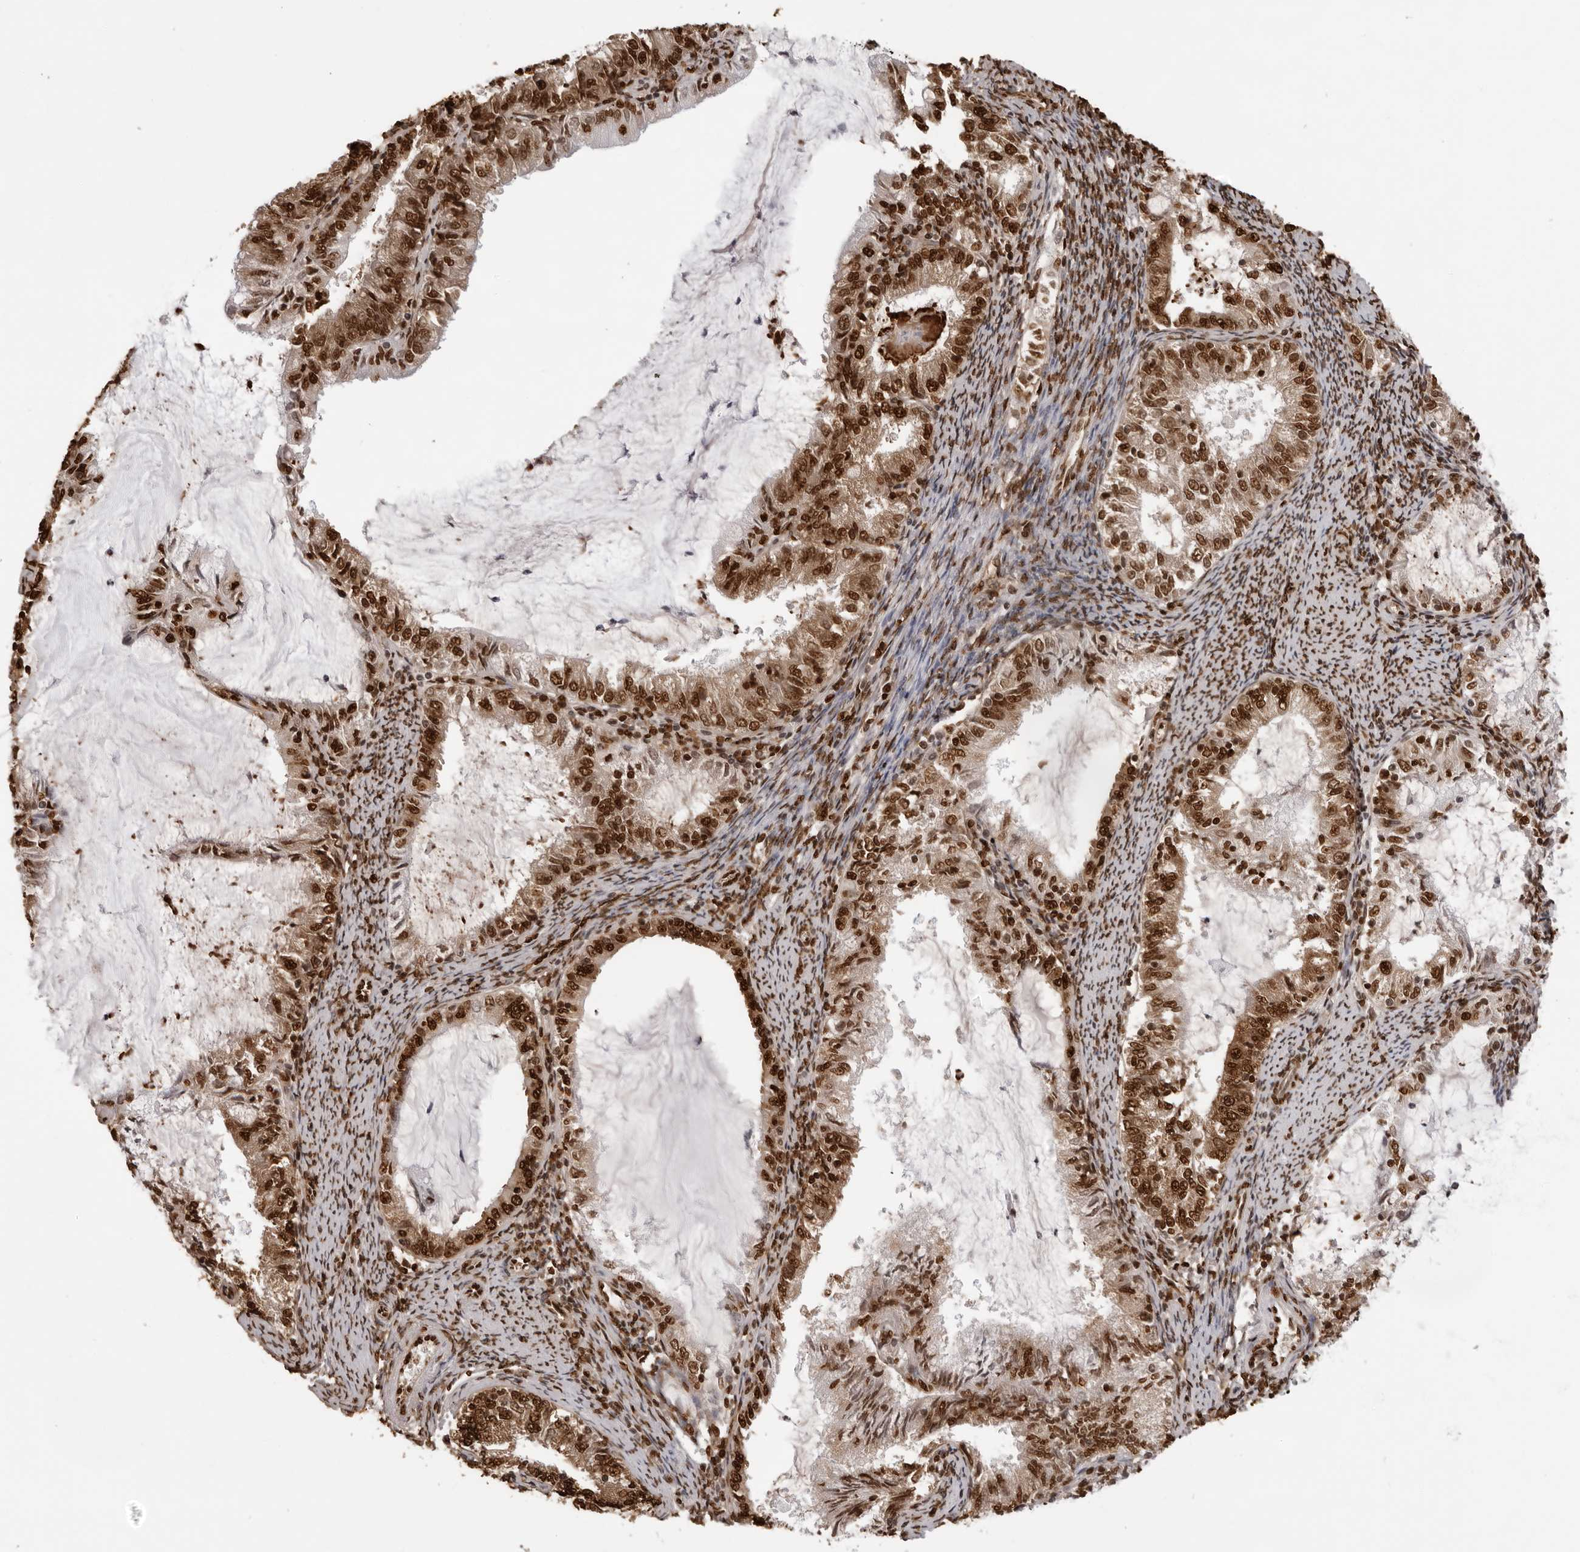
{"staining": {"intensity": "strong", "quantity": ">75%", "location": "nuclear"}, "tissue": "endometrial cancer", "cell_type": "Tumor cells", "image_type": "cancer", "snomed": [{"axis": "morphology", "description": "Adenocarcinoma, NOS"}, {"axis": "topography", "description": "Endometrium"}], "caption": "A high amount of strong nuclear expression is appreciated in about >75% of tumor cells in endometrial cancer (adenocarcinoma) tissue.", "gene": "ZFP91", "patient": {"sex": "female", "age": 57}}